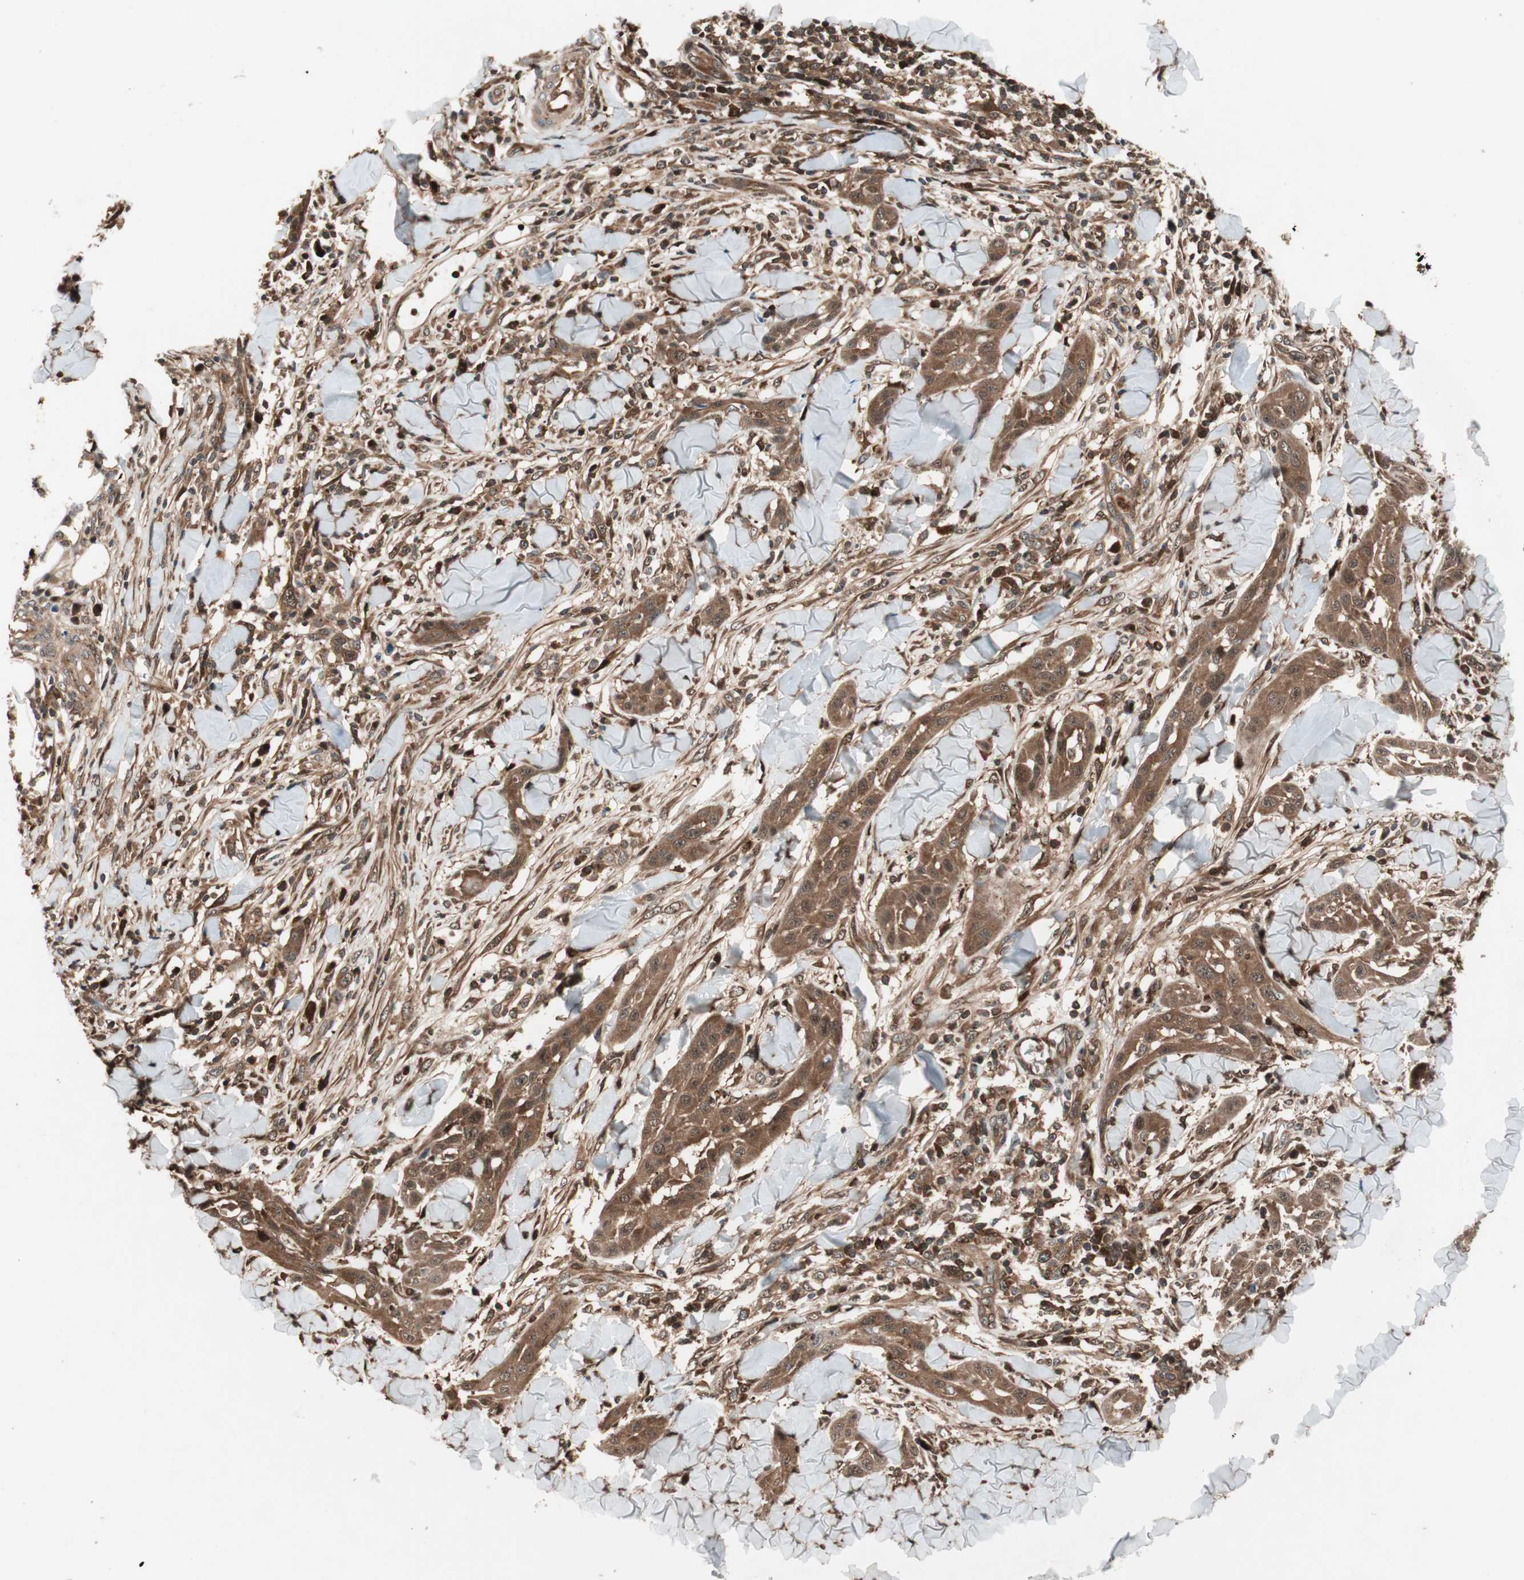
{"staining": {"intensity": "moderate", "quantity": ">75%", "location": "cytoplasmic/membranous"}, "tissue": "skin cancer", "cell_type": "Tumor cells", "image_type": "cancer", "snomed": [{"axis": "morphology", "description": "Squamous cell carcinoma, NOS"}, {"axis": "topography", "description": "Skin"}], "caption": "Immunohistochemistry photomicrograph of human skin cancer stained for a protein (brown), which exhibits medium levels of moderate cytoplasmic/membranous positivity in about >75% of tumor cells.", "gene": "PRKG2", "patient": {"sex": "male", "age": 24}}